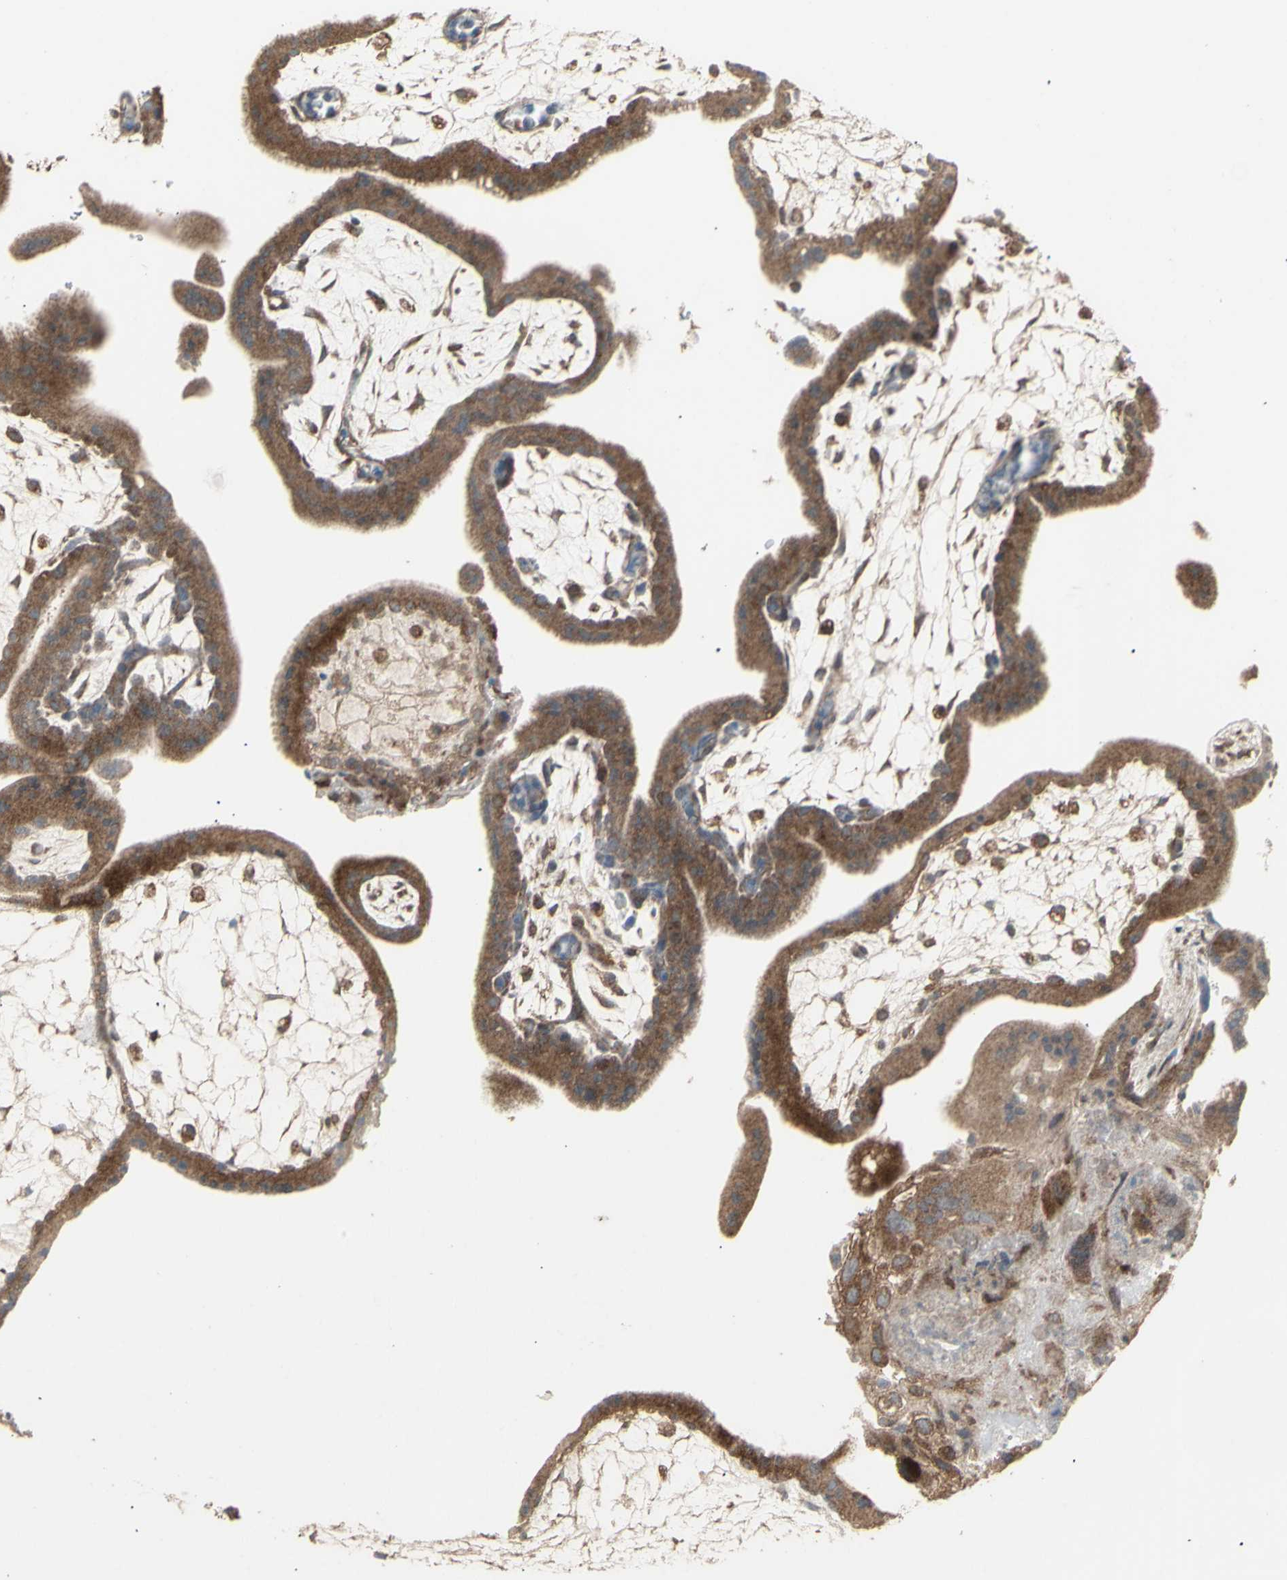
{"staining": {"intensity": "moderate", "quantity": ">75%", "location": "cytoplasmic/membranous"}, "tissue": "placenta", "cell_type": "Trophoblastic cells", "image_type": "normal", "snomed": [{"axis": "morphology", "description": "Normal tissue, NOS"}, {"axis": "topography", "description": "Placenta"}], "caption": "A high-resolution histopathology image shows IHC staining of benign placenta, which demonstrates moderate cytoplasmic/membranous staining in about >75% of trophoblastic cells.", "gene": "RNASEL", "patient": {"sex": "female", "age": 35}}